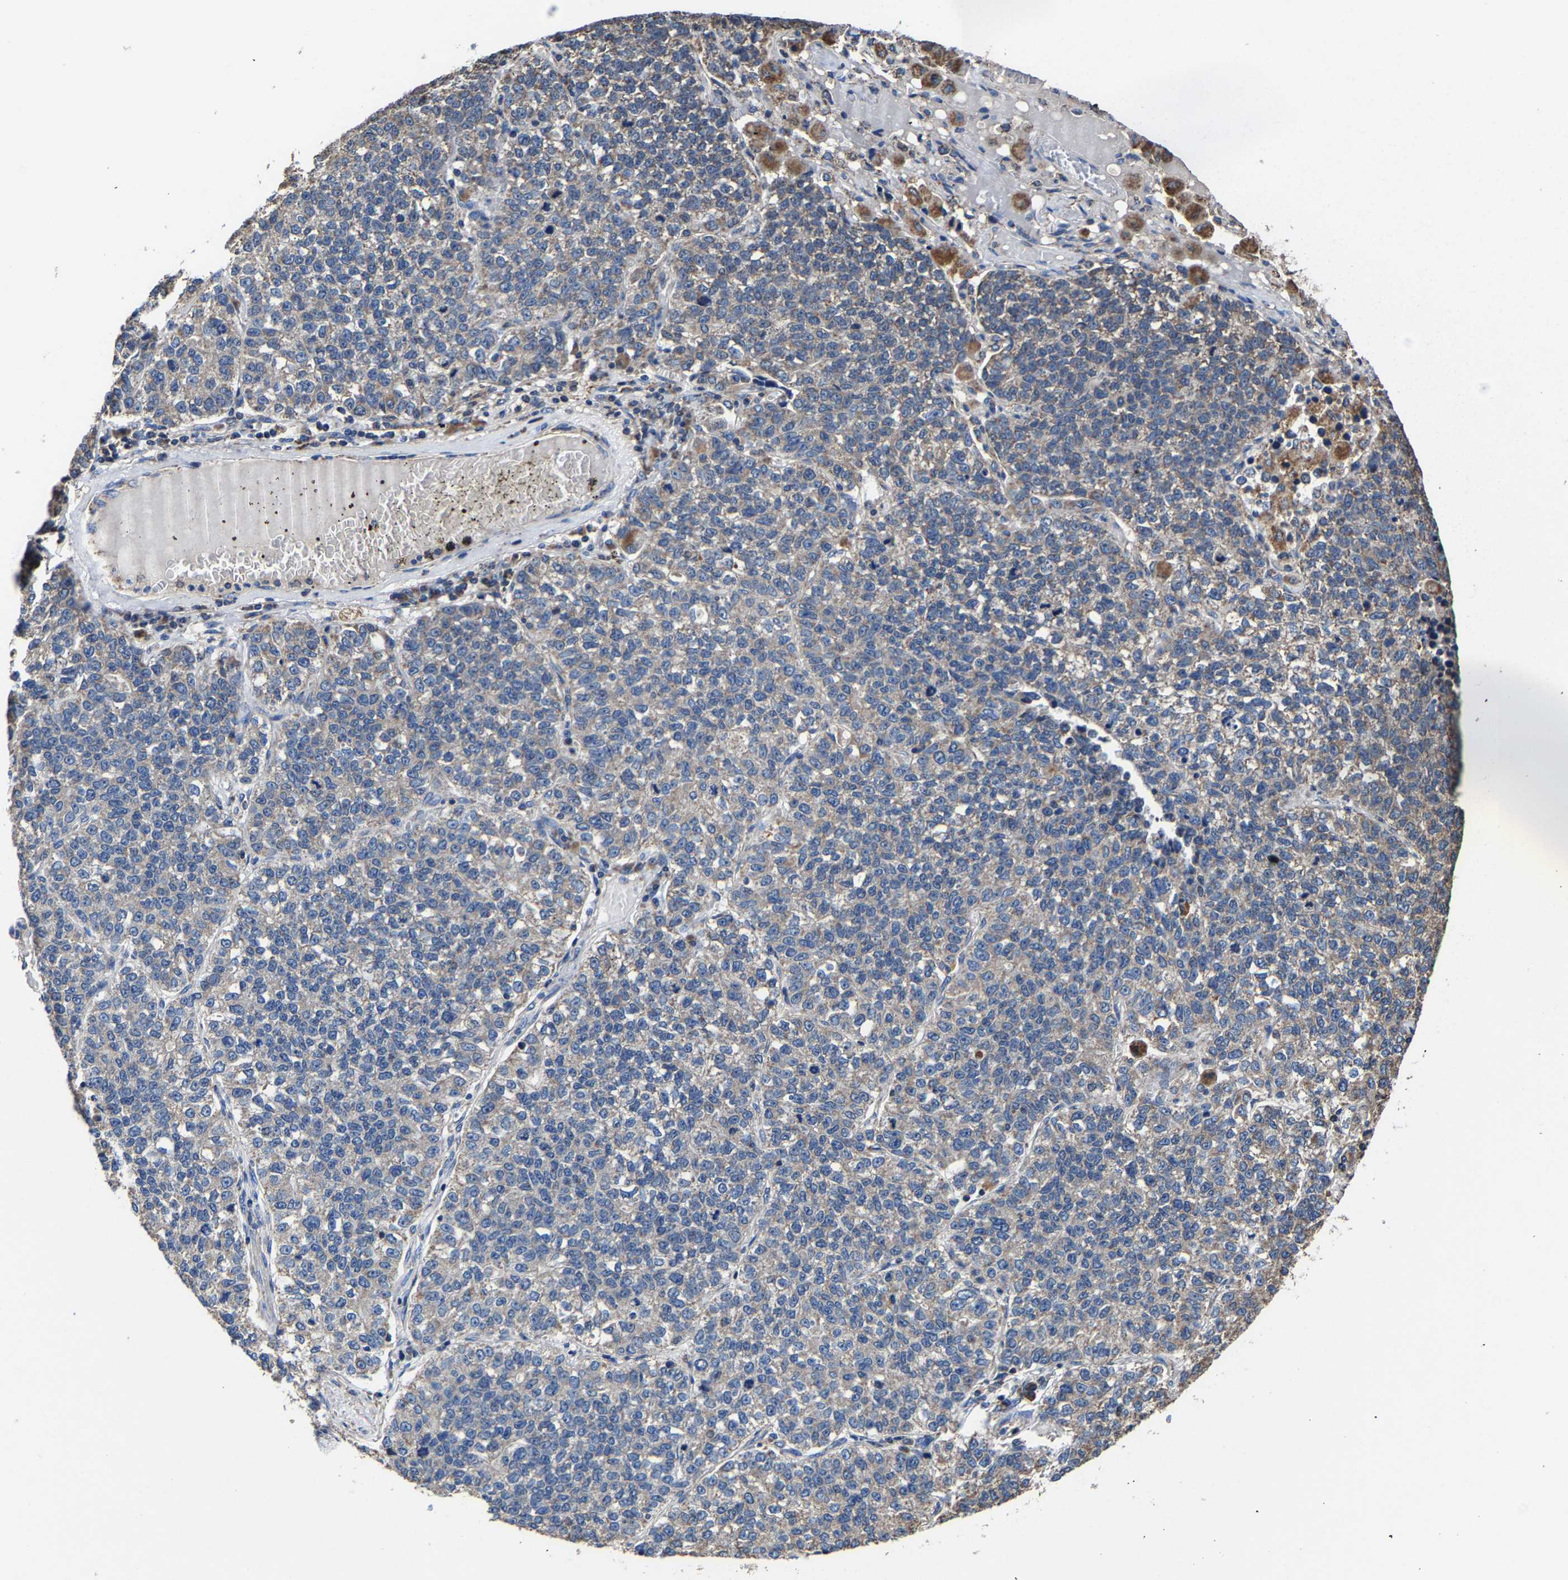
{"staining": {"intensity": "weak", "quantity": "<25%", "location": "cytoplasmic/membranous"}, "tissue": "lung cancer", "cell_type": "Tumor cells", "image_type": "cancer", "snomed": [{"axis": "morphology", "description": "Adenocarcinoma, NOS"}, {"axis": "topography", "description": "Lung"}], "caption": "High power microscopy image of an immunohistochemistry image of lung cancer (adenocarcinoma), revealing no significant expression in tumor cells.", "gene": "ZCCHC7", "patient": {"sex": "male", "age": 49}}